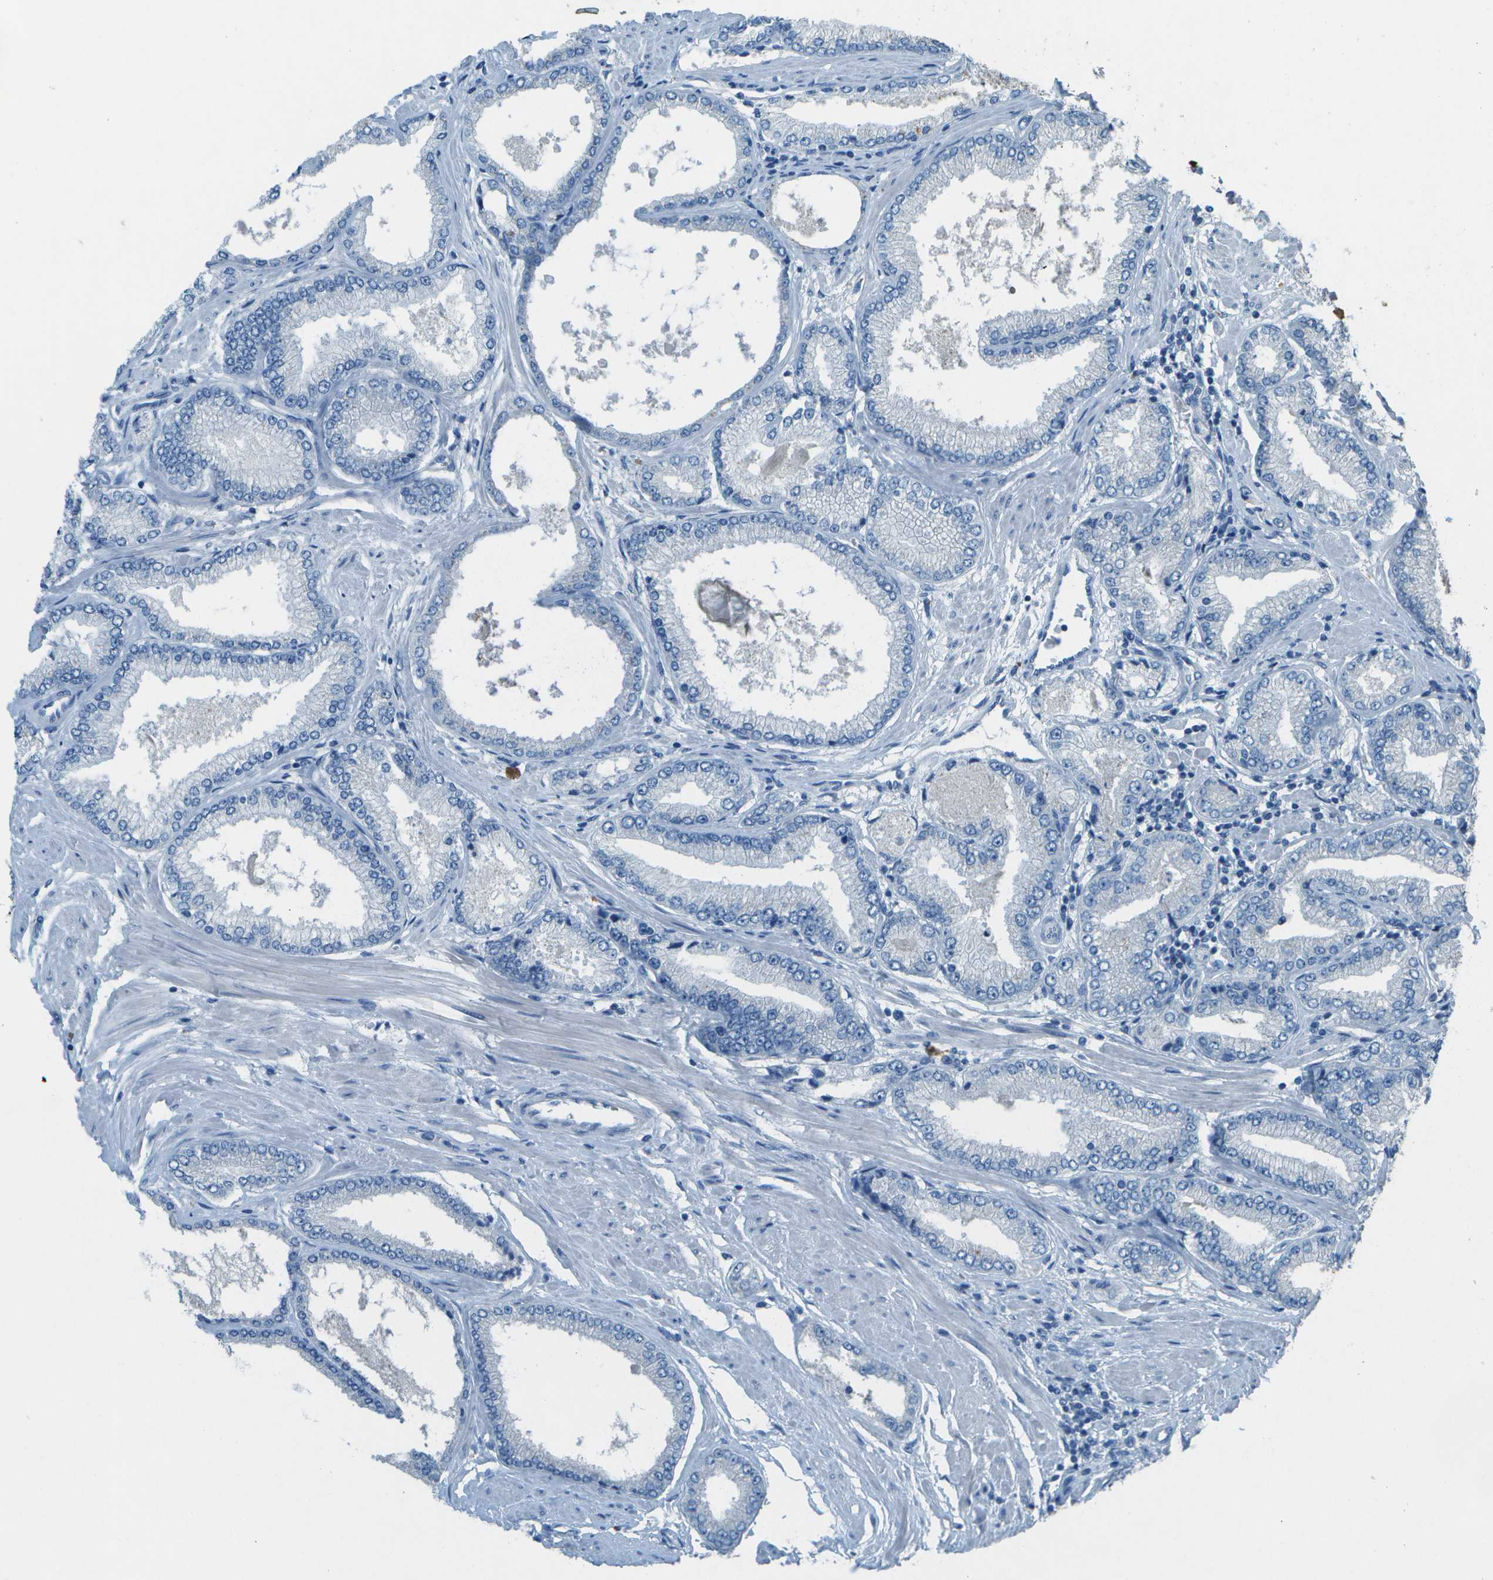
{"staining": {"intensity": "negative", "quantity": "none", "location": "none"}, "tissue": "prostate cancer", "cell_type": "Tumor cells", "image_type": "cancer", "snomed": [{"axis": "morphology", "description": "Adenocarcinoma, High grade"}, {"axis": "topography", "description": "Prostate"}], "caption": "Tumor cells show no significant staining in prostate cancer (adenocarcinoma (high-grade)).", "gene": "LGI2", "patient": {"sex": "male", "age": 61}}